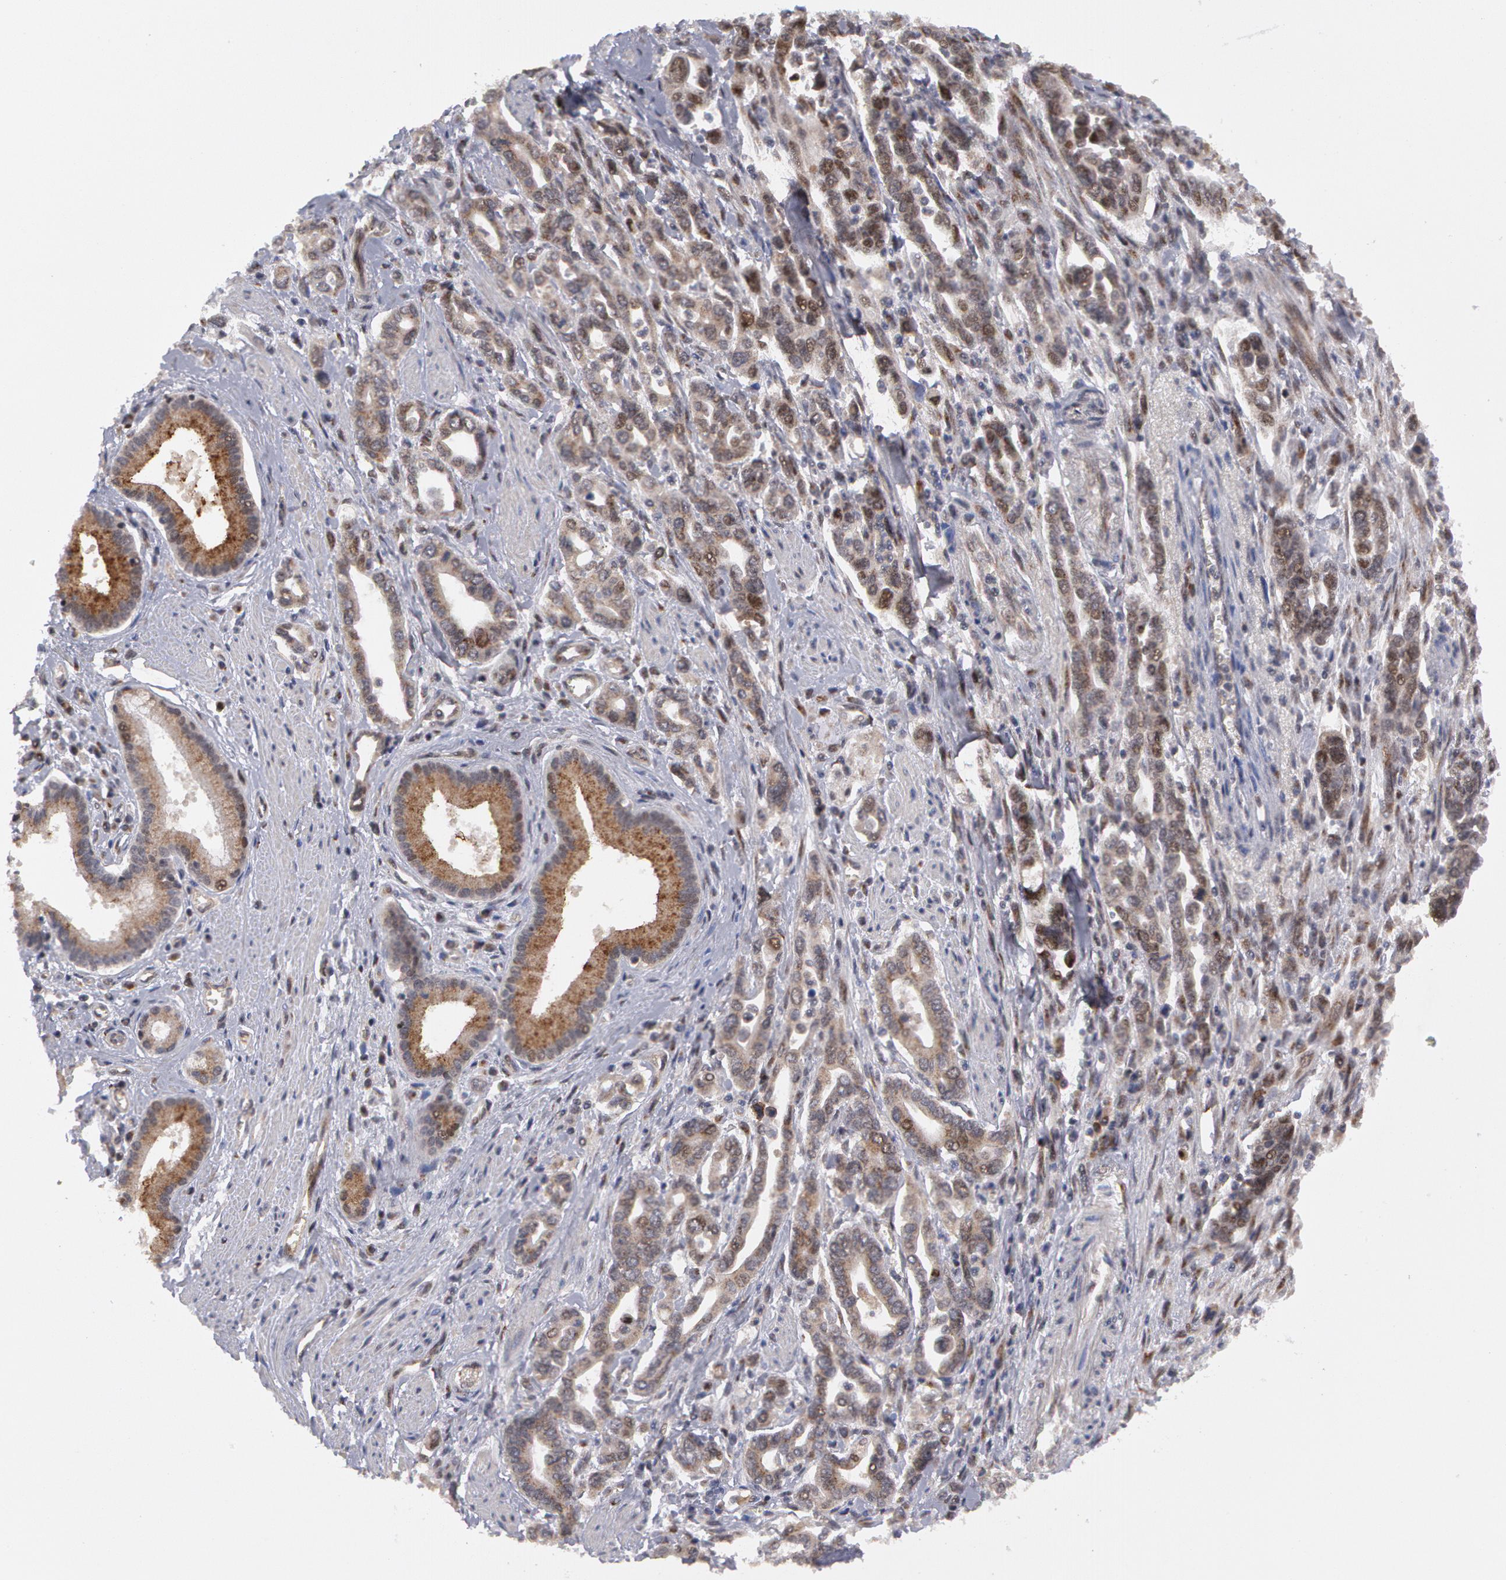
{"staining": {"intensity": "weak", "quantity": "<25%", "location": "cytoplasmic/membranous"}, "tissue": "pancreatic cancer", "cell_type": "Tumor cells", "image_type": "cancer", "snomed": [{"axis": "morphology", "description": "Adenocarcinoma, NOS"}, {"axis": "topography", "description": "Pancreas"}], "caption": "An immunohistochemistry photomicrograph of pancreatic cancer (adenocarcinoma) is shown. There is no staining in tumor cells of pancreatic cancer (adenocarcinoma).", "gene": "STX5", "patient": {"sex": "female", "age": 57}}